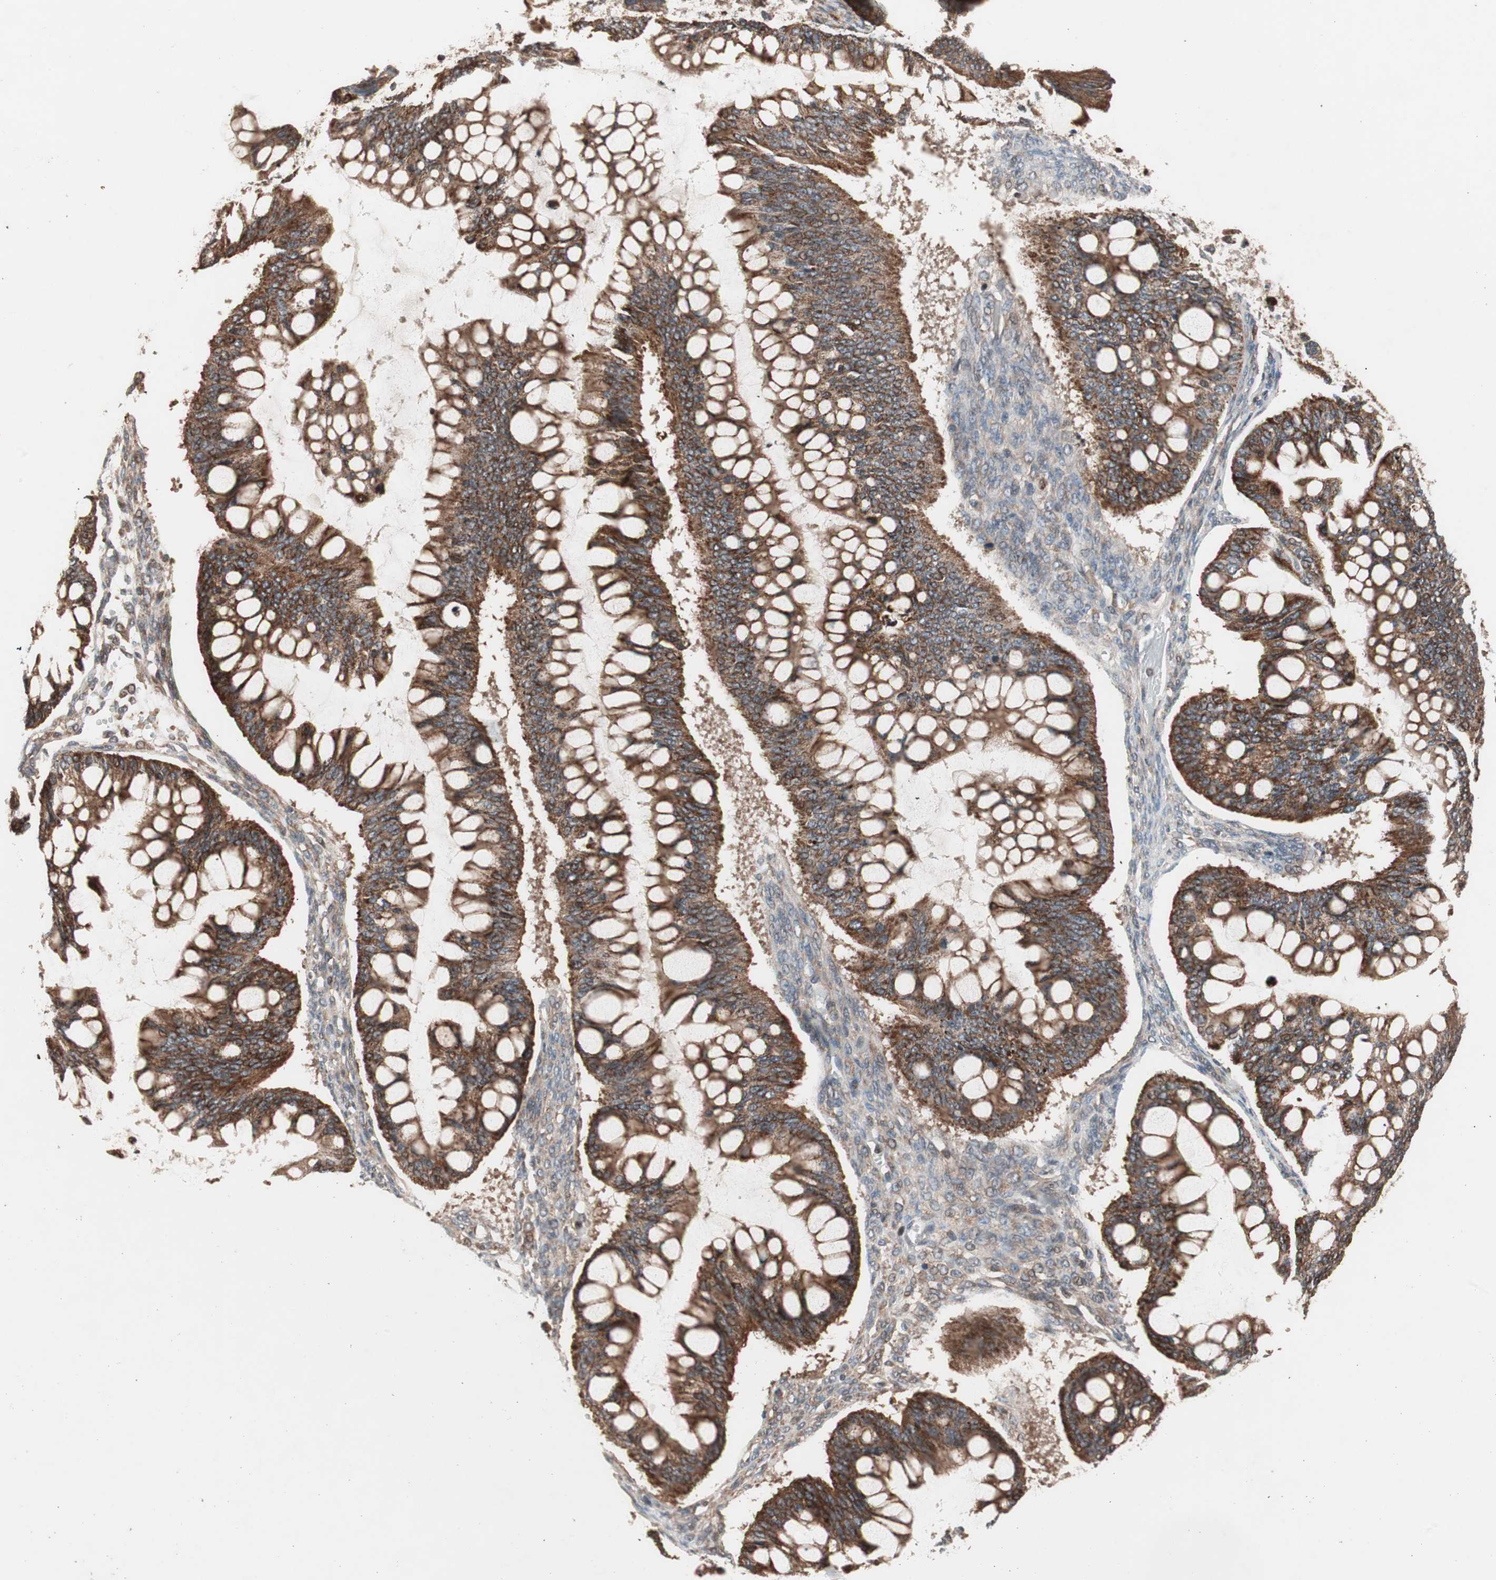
{"staining": {"intensity": "strong", "quantity": ">75%", "location": "cytoplasmic/membranous"}, "tissue": "ovarian cancer", "cell_type": "Tumor cells", "image_type": "cancer", "snomed": [{"axis": "morphology", "description": "Cystadenocarcinoma, mucinous, NOS"}, {"axis": "topography", "description": "Ovary"}], "caption": "Immunohistochemical staining of ovarian cancer displays strong cytoplasmic/membranous protein staining in approximately >75% of tumor cells.", "gene": "NF2", "patient": {"sex": "female", "age": 73}}